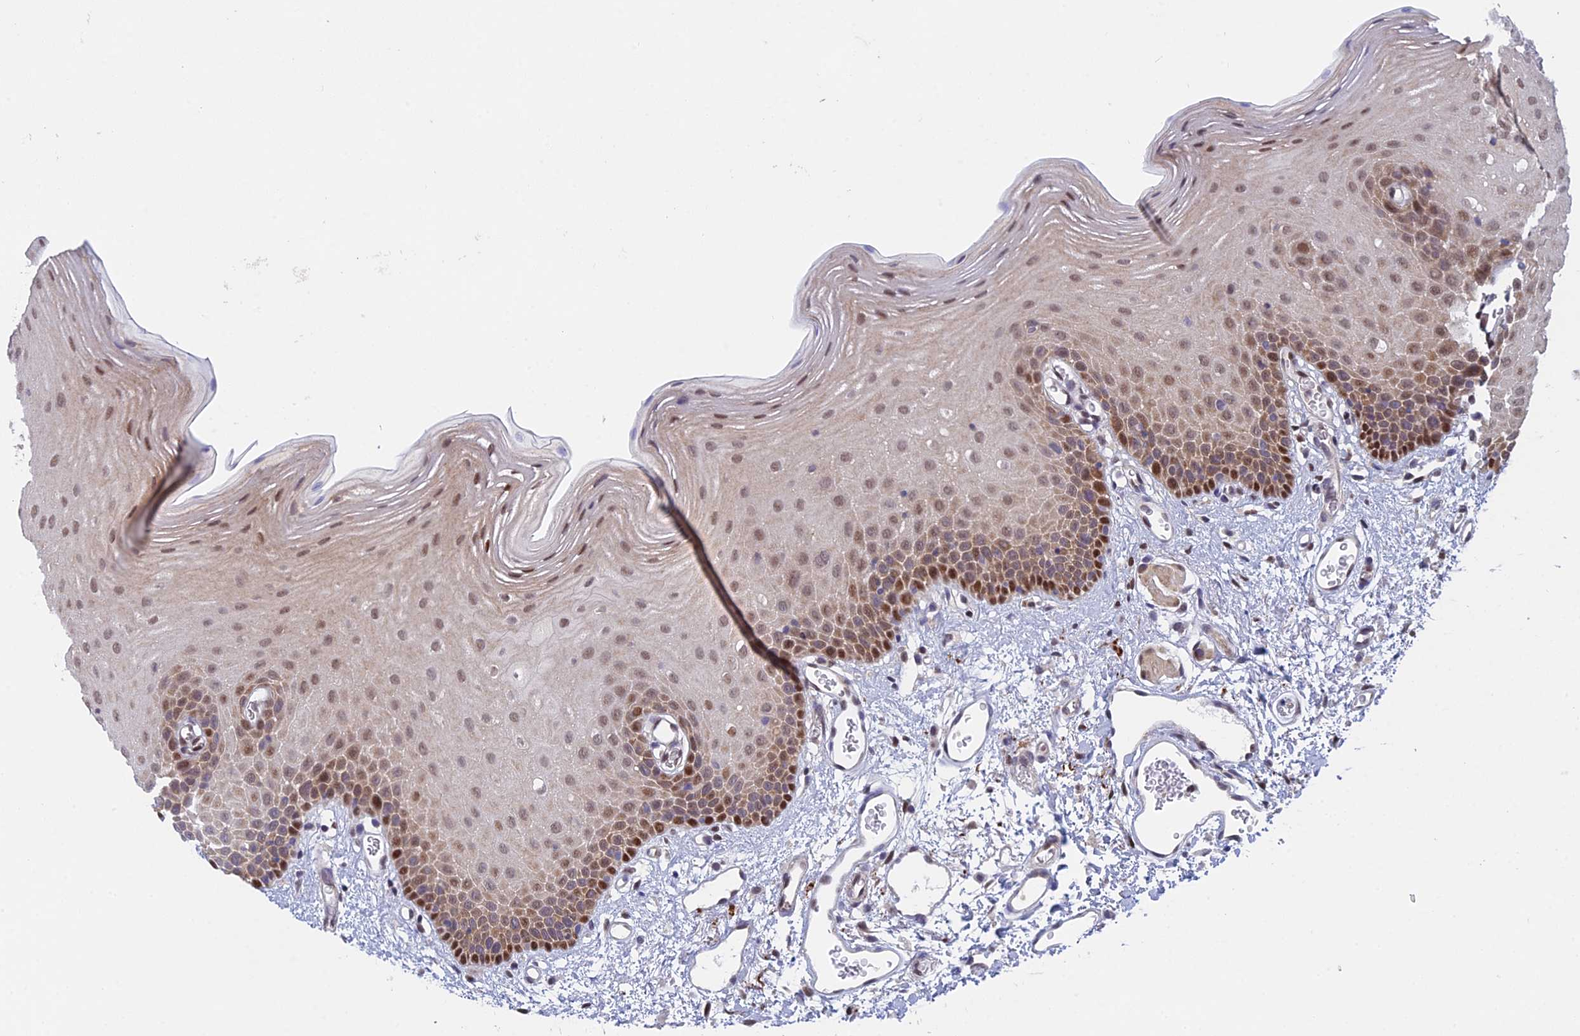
{"staining": {"intensity": "moderate", "quantity": "25%-75%", "location": "nuclear"}, "tissue": "oral mucosa", "cell_type": "Squamous epithelial cells", "image_type": "normal", "snomed": [{"axis": "morphology", "description": "Normal tissue, NOS"}, {"axis": "topography", "description": "Oral tissue"}], "caption": "High-magnification brightfield microscopy of normal oral mucosa stained with DAB (brown) and counterstained with hematoxylin (blue). squamous epithelial cells exhibit moderate nuclear staining is identified in about25%-75% of cells.", "gene": "MRPL17", "patient": {"sex": "female", "age": 70}}